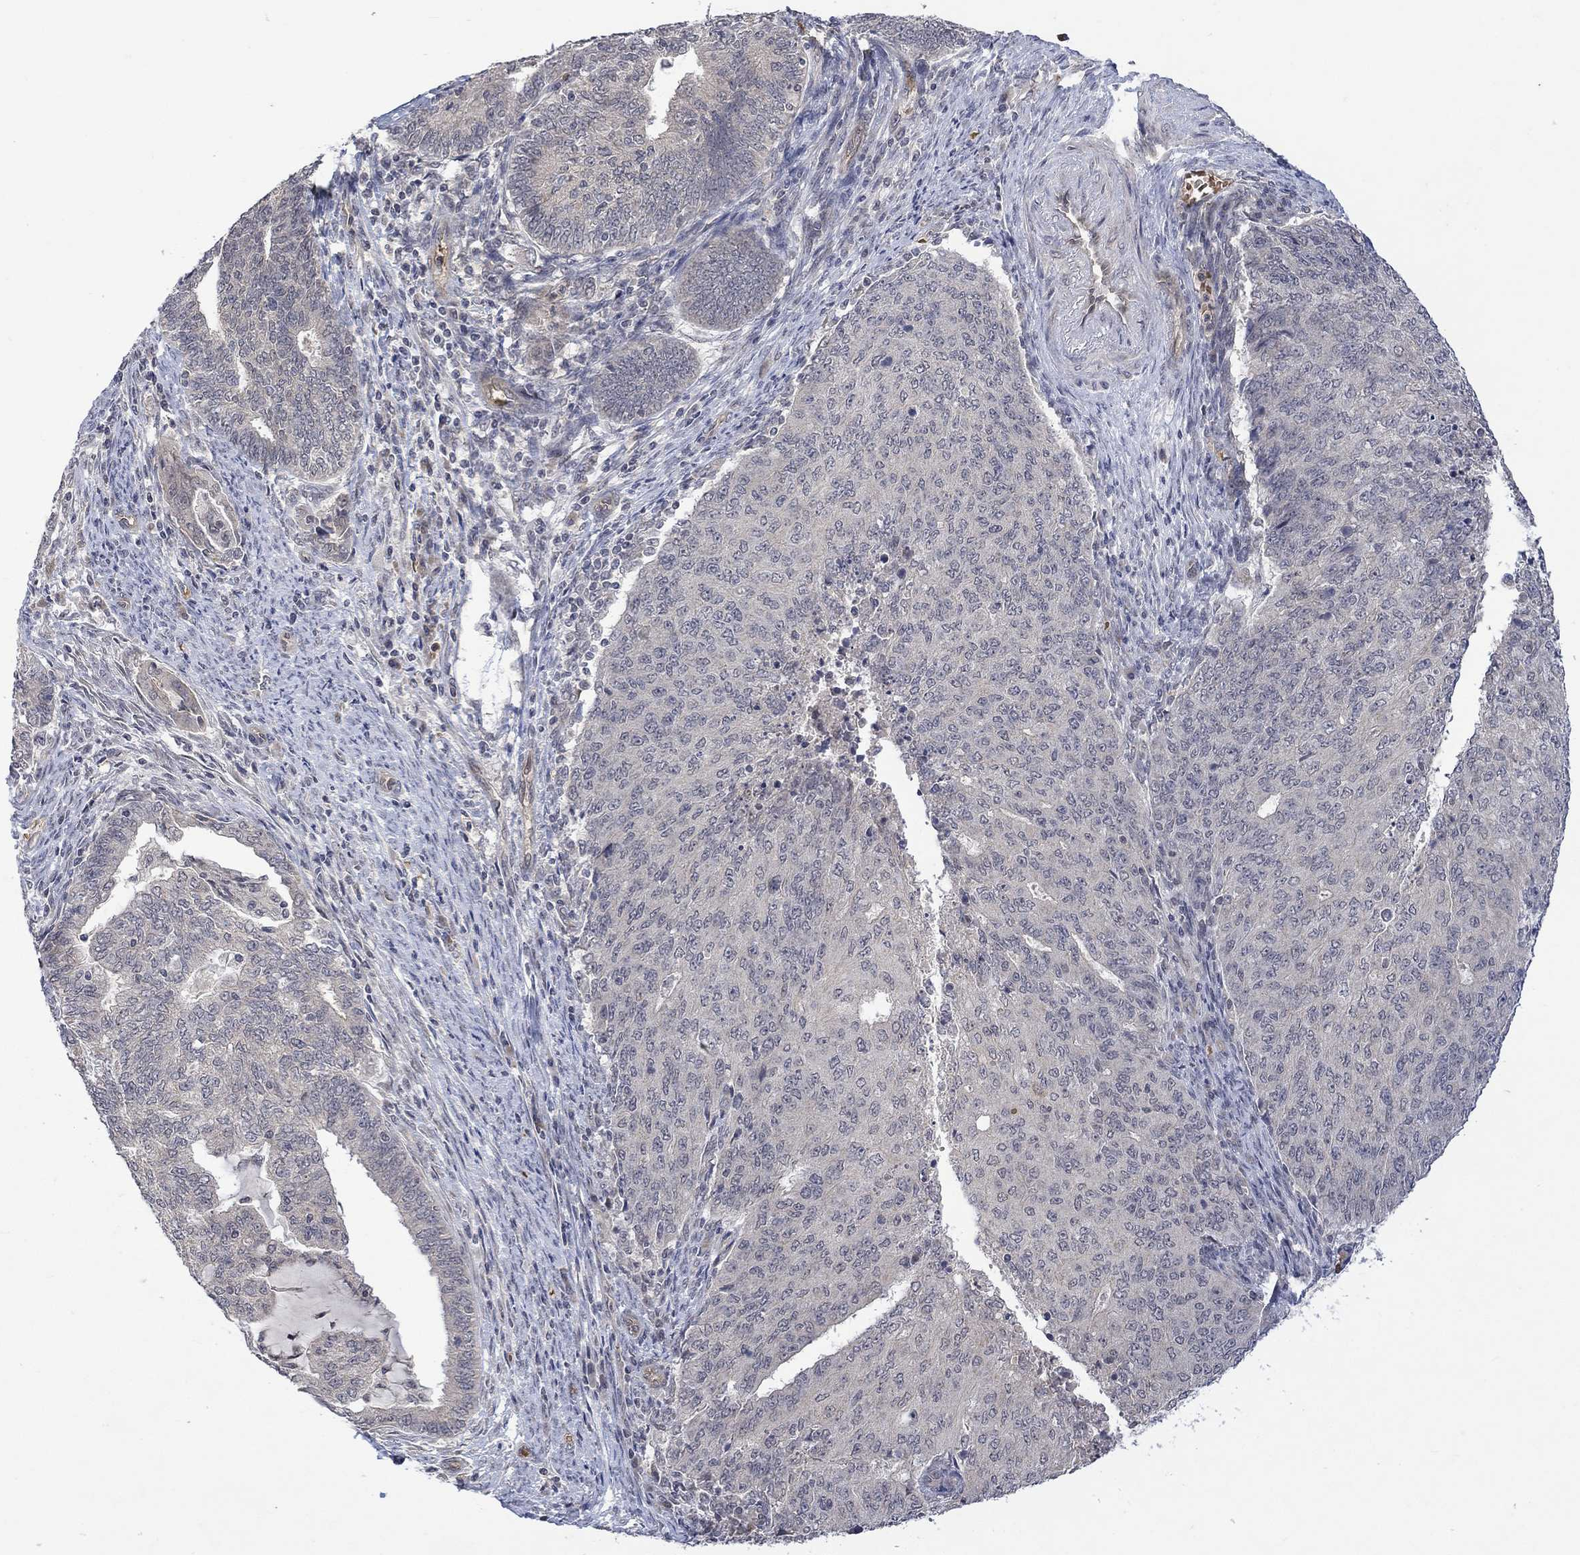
{"staining": {"intensity": "negative", "quantity": "none", "location": "none"}, "tissue": "endometrial cancer", "cell_type": "Tumor cells", "image_type": "cancer", "snomed": [{"axis": "morphology", "description": "Adenocarcinoma, NOS"}, {"axis": "topography", "description": "Endometrium"}], "caption": "The micrograph demonstrates no staining of tumor cells in endometrial cancer (adenocarcinoma). (DAB (3,3'-diaminobenzidine) immunohistochemistry (IHC) with hematoxylin counter stain).", "gene": "GRIN2D", "patient": {"sex": "female", "age": 82}}